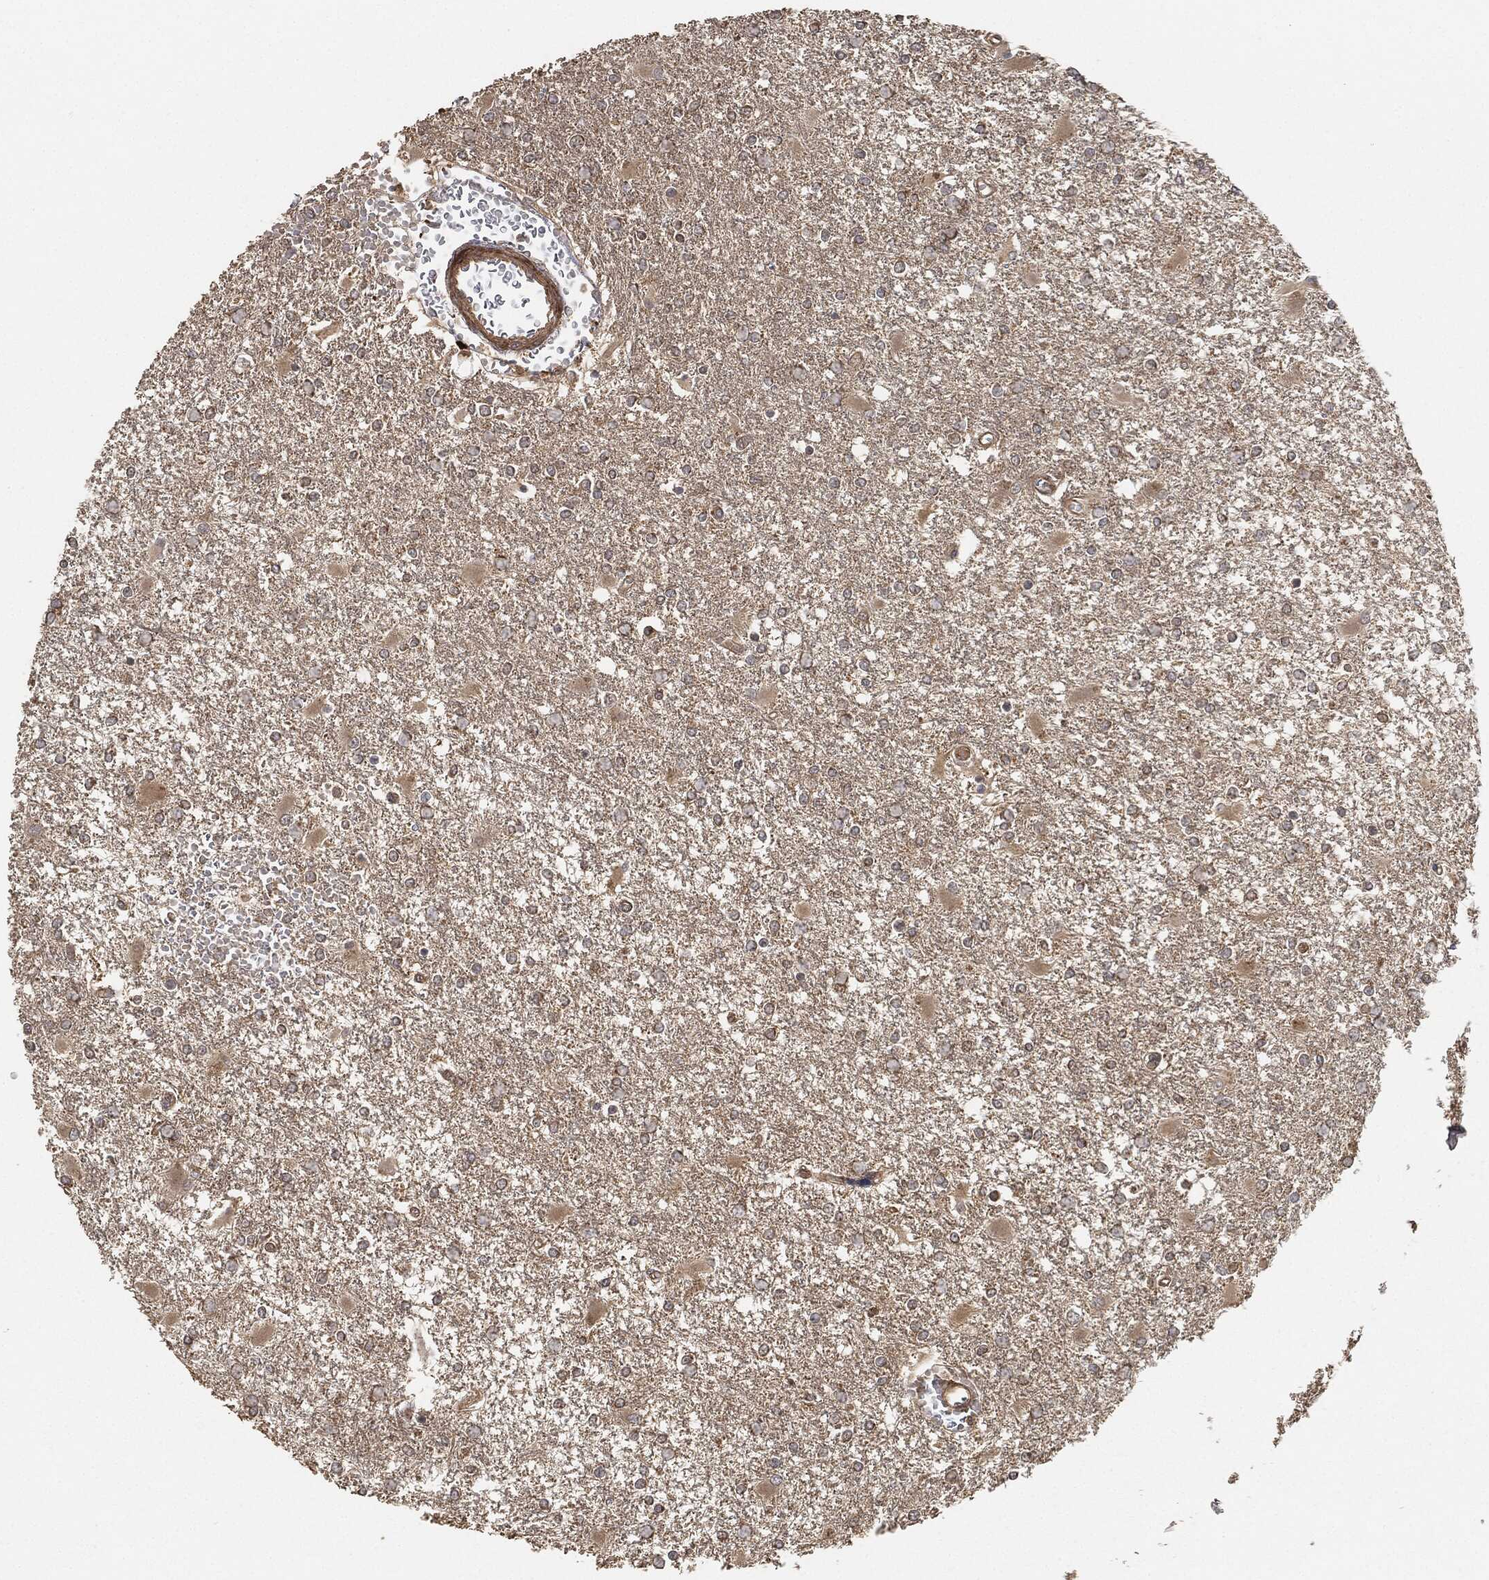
{"staining": {"intensity": "moderate", "quantity": "<25%", "location": "cytoplasmic/membranous"}, "tissue": "glioma", "cell_type": "Tumor cells", "image_type": "cancer", "snomed": [{"axis": "morphology", "description": "Glioma, malignant, High grade"}, {"axis": "topography", "description": "Cerebral cortex"}], "caption": "IHC of glioma shows low levels of moderate cytoplasmic/membranous expression in approximately <25% of tumor cells.", "gene": "TPT1", "patient": {"sex": "male", "age": 79}}